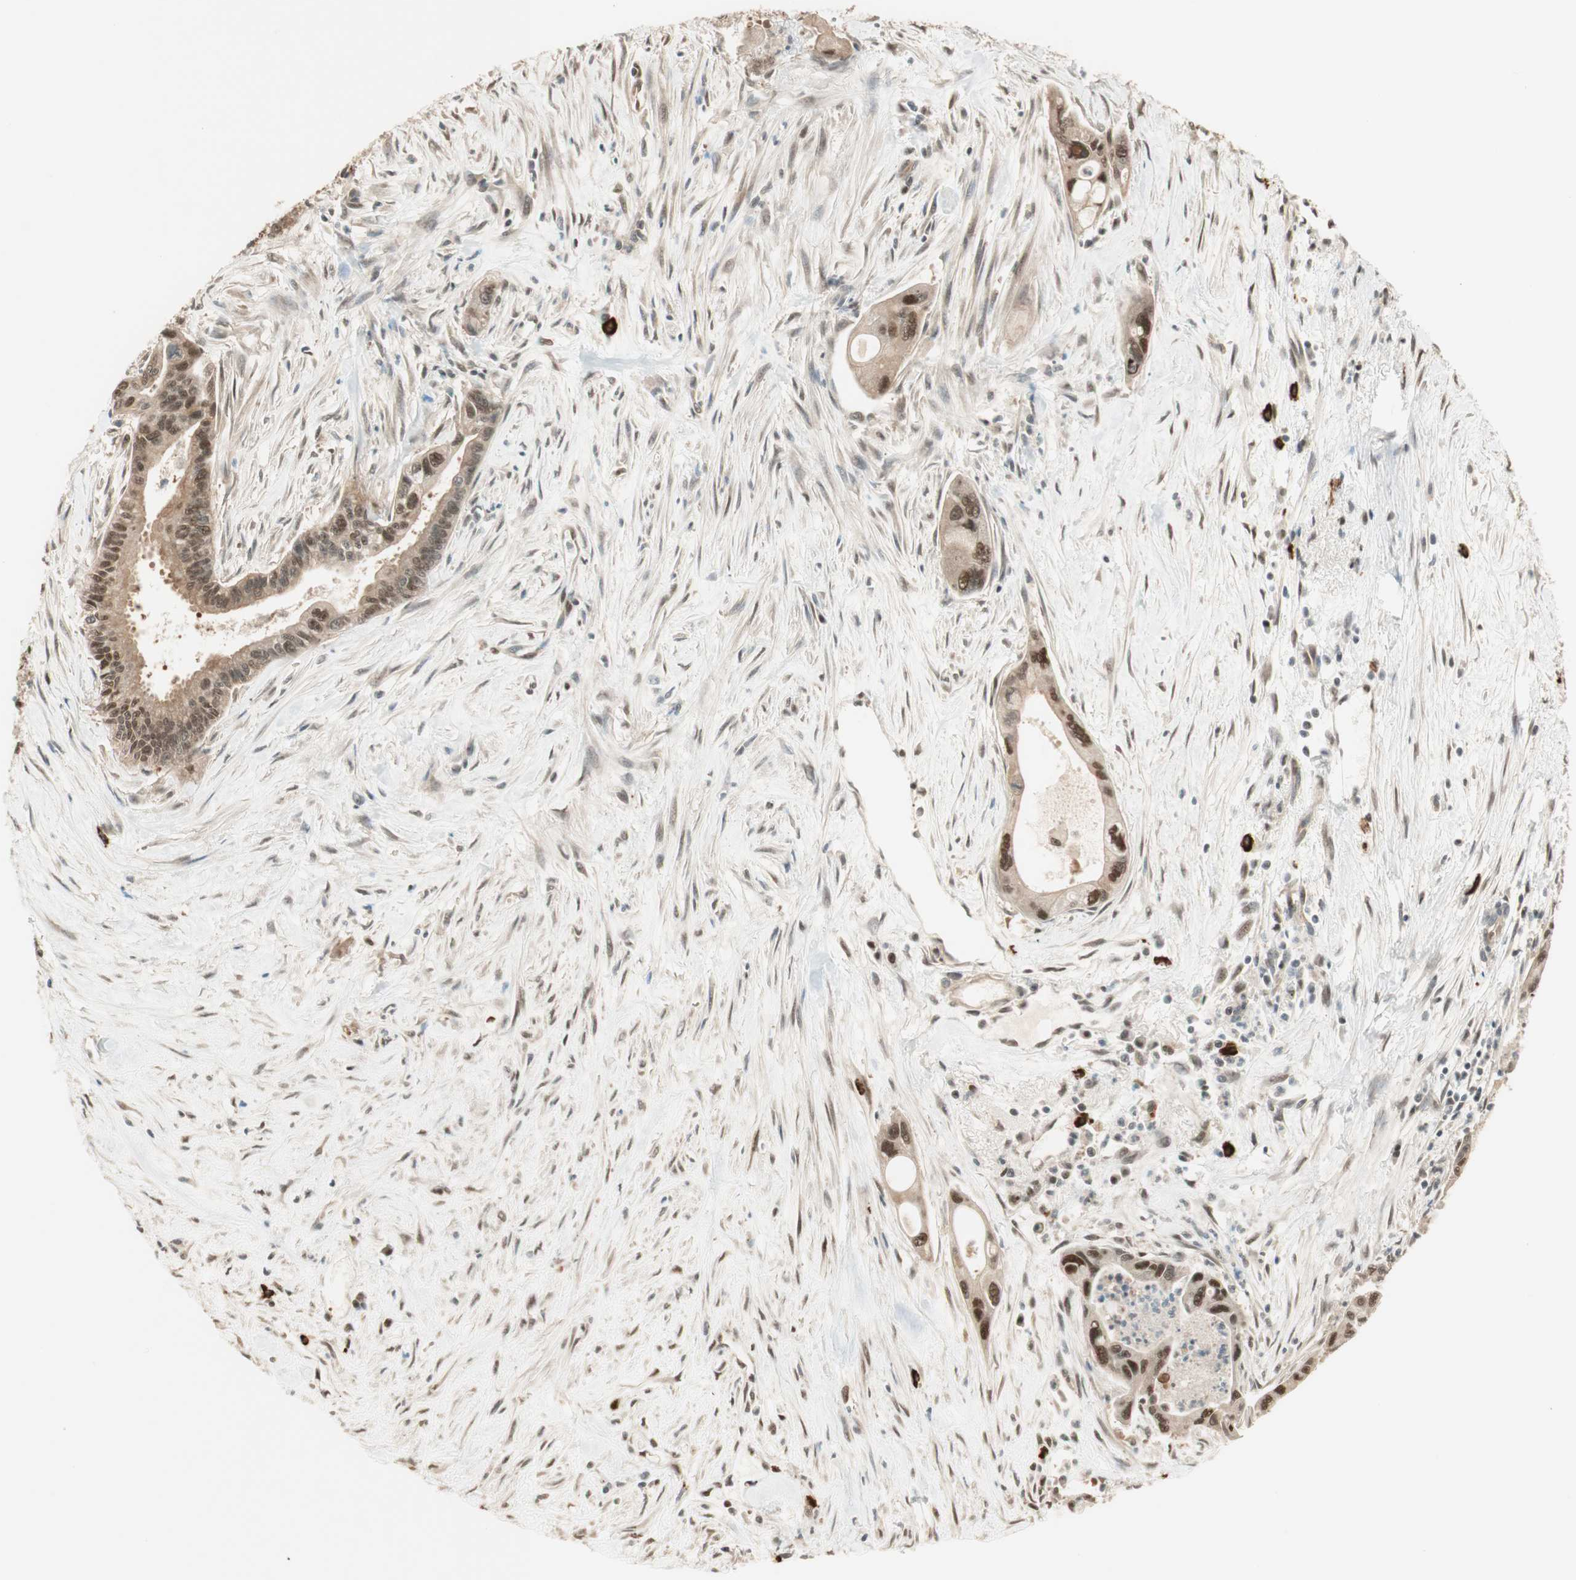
{"staining": {"intensity": "strong", "quantity": ">75%", "location": "cytoplasmic/membranous,nuclear"}, "tissue": "pancreatic cancer", "cell_type": "Tumor cells", "image_type": "cancer", "snomed": [{"axis": "morphology", "description": "Adenocarcinoma, NOS"}, {"axis": "topography", "description": "Pancreas"}], "caption": "A high amount of strong cytoplasmic/membranous and nuclear staining is identified in about >75% of tumor cells in pancreatic cancer (adenocarcinoma) tissue.", "gene": "ZNF443", "patient": {"sex": "male", "age": 70}}